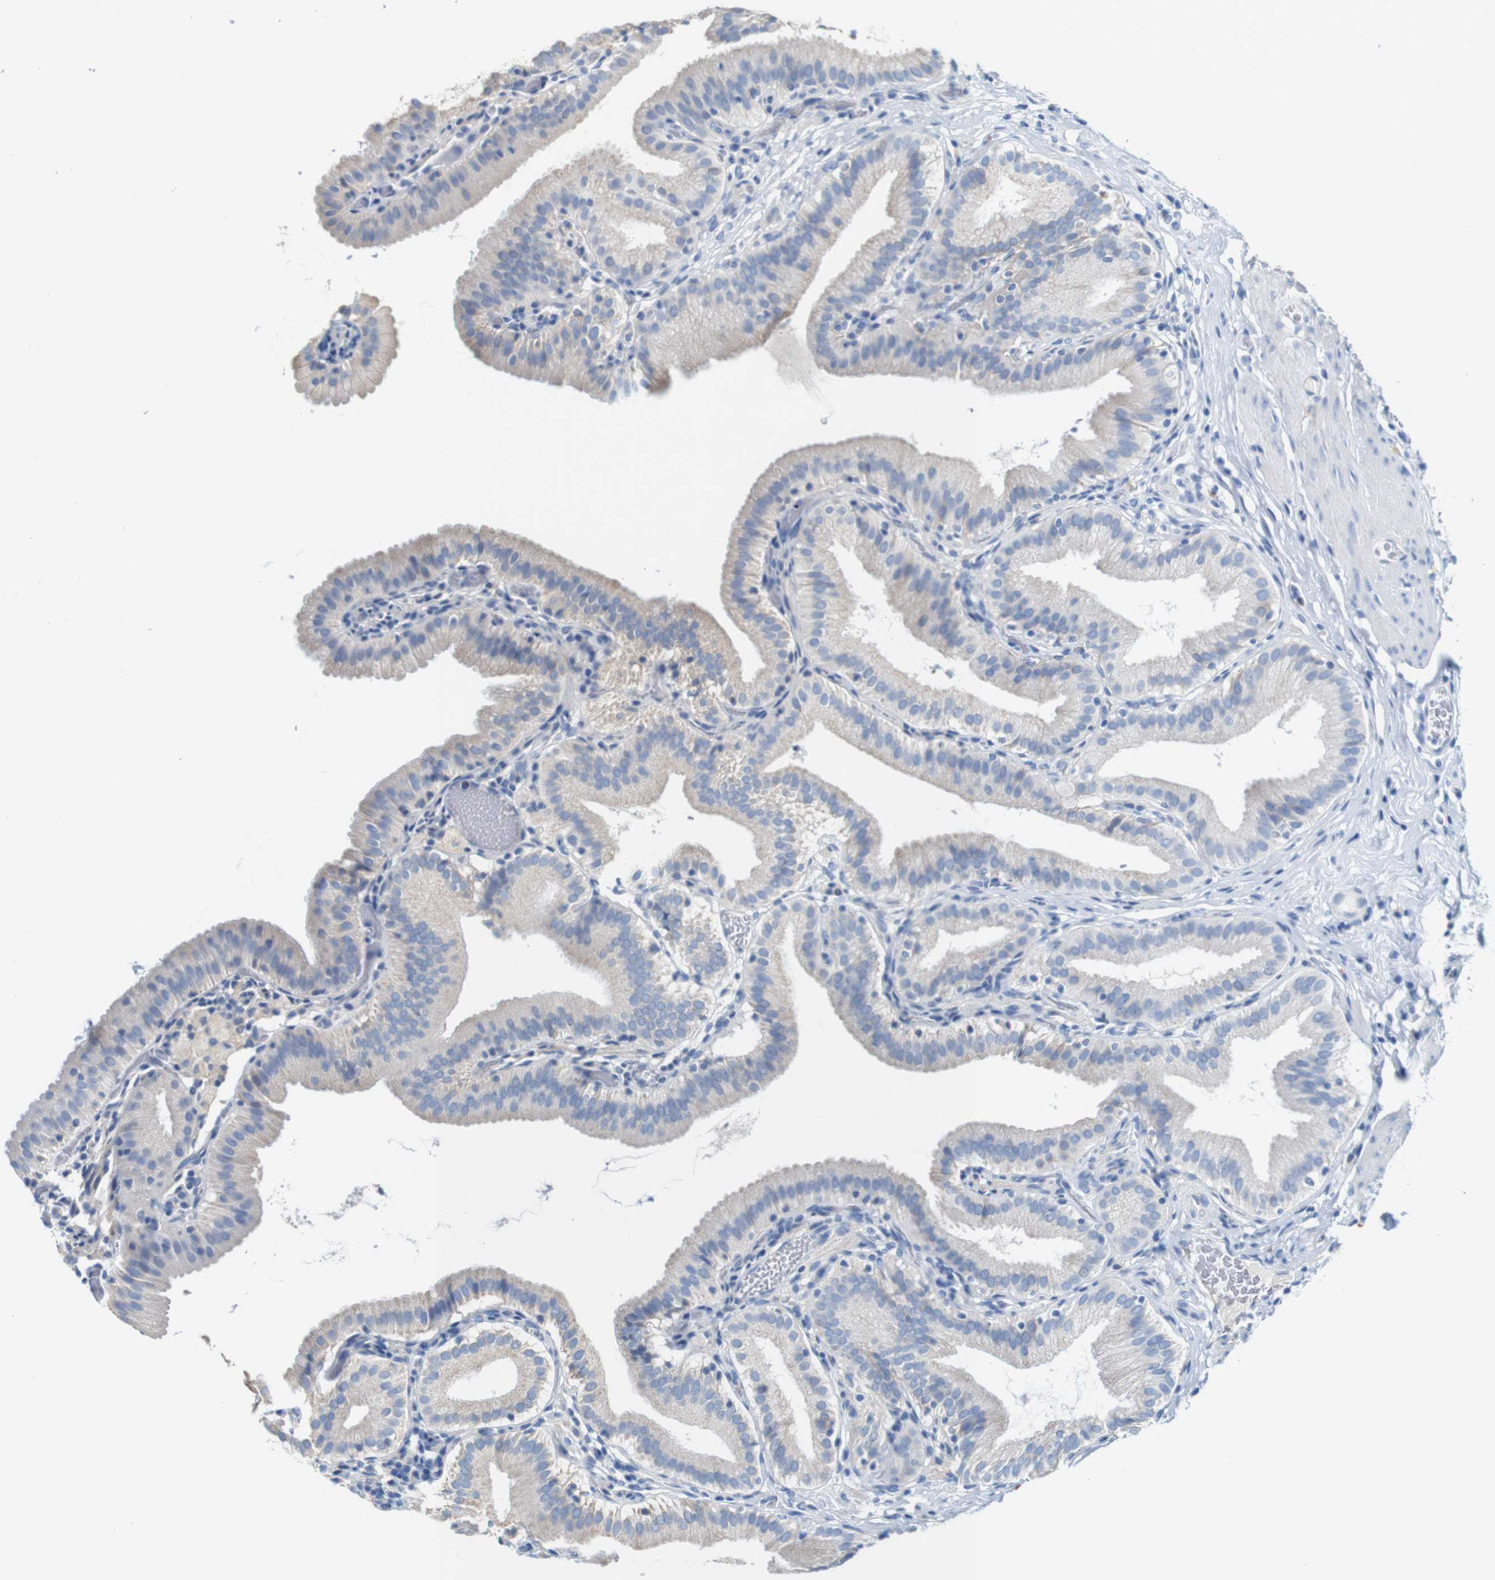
{"staining": {"intensity": "negative", "quantity": "none", "location": "none"}, "tissue": "gallbladder", "cell_type": "Glandular cells", "image_type": "normal", "snomed": [{"axis": "morphology", "description": "Normal tissue, NOS"}, {"axis": "topography", "description": "Gallbladder"}], "caption": "This is an immunohistochemistry micrograph of unremarkable gallbladder. There is no expression in glandular cells.", "gene": "IGSF8", "patient": {"sex": "male", "age": 54}}